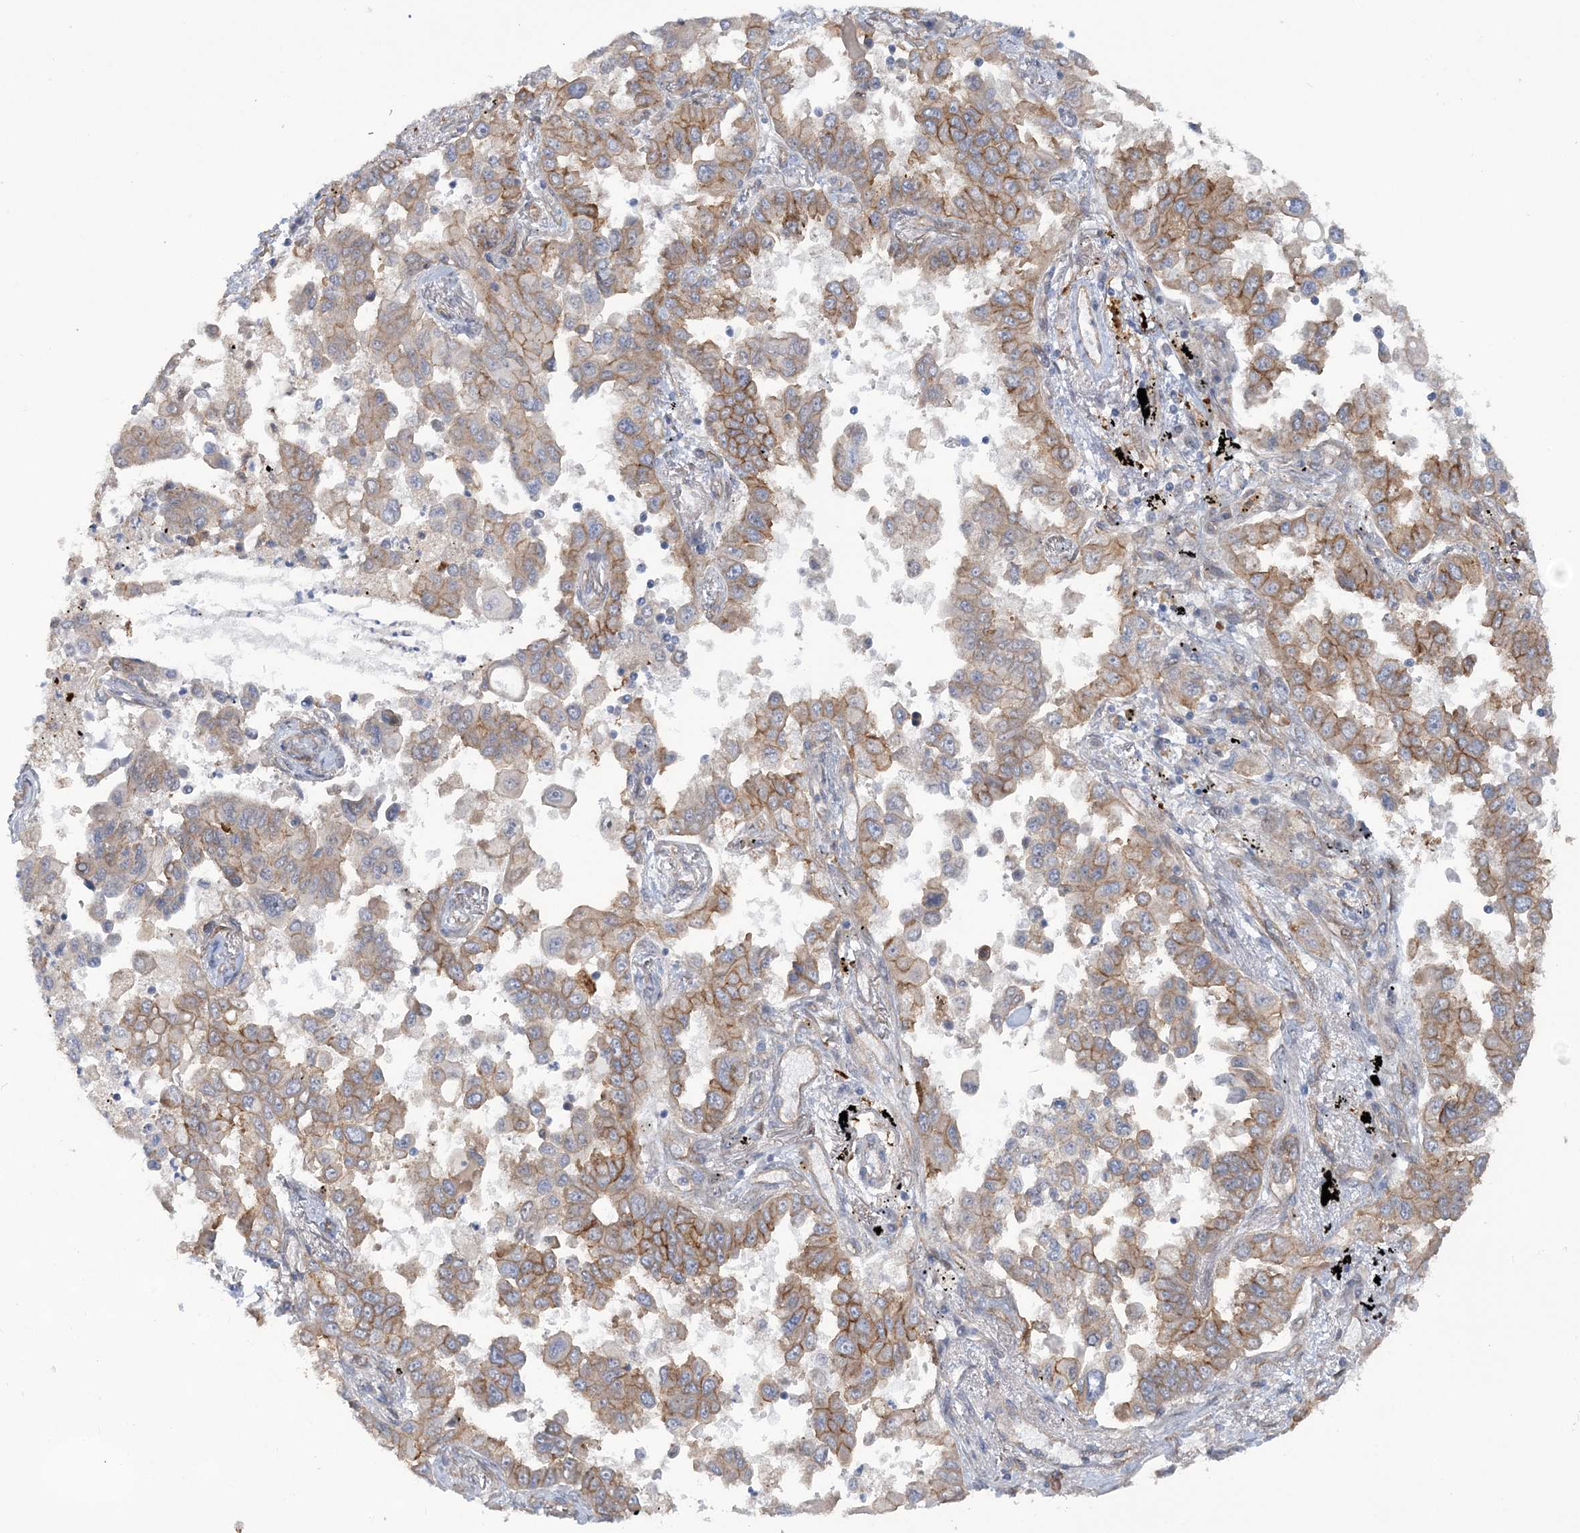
{"staining": {"intensity": "moderate", "quantity": "25%-75%", "location": "cytoplasmic/membranous"}, "tissue": "lung cancer", "cell_type": "Tumor cells", "image_type": "cancer", "snomed": [{"axis": "morphology", "description": "Adenocarcinoma, NOS"}, {"axis": "topography", "description": "Lung"}], "caption": "There is medium levels of moderate cytoplasmic/membranous staining in tumor cells of lung adenocarcinoma, as demonstrated by immunohistochemical staining (brown color).", "gene": "RAI14", "patient": {"sex": "female", "age": 67}}